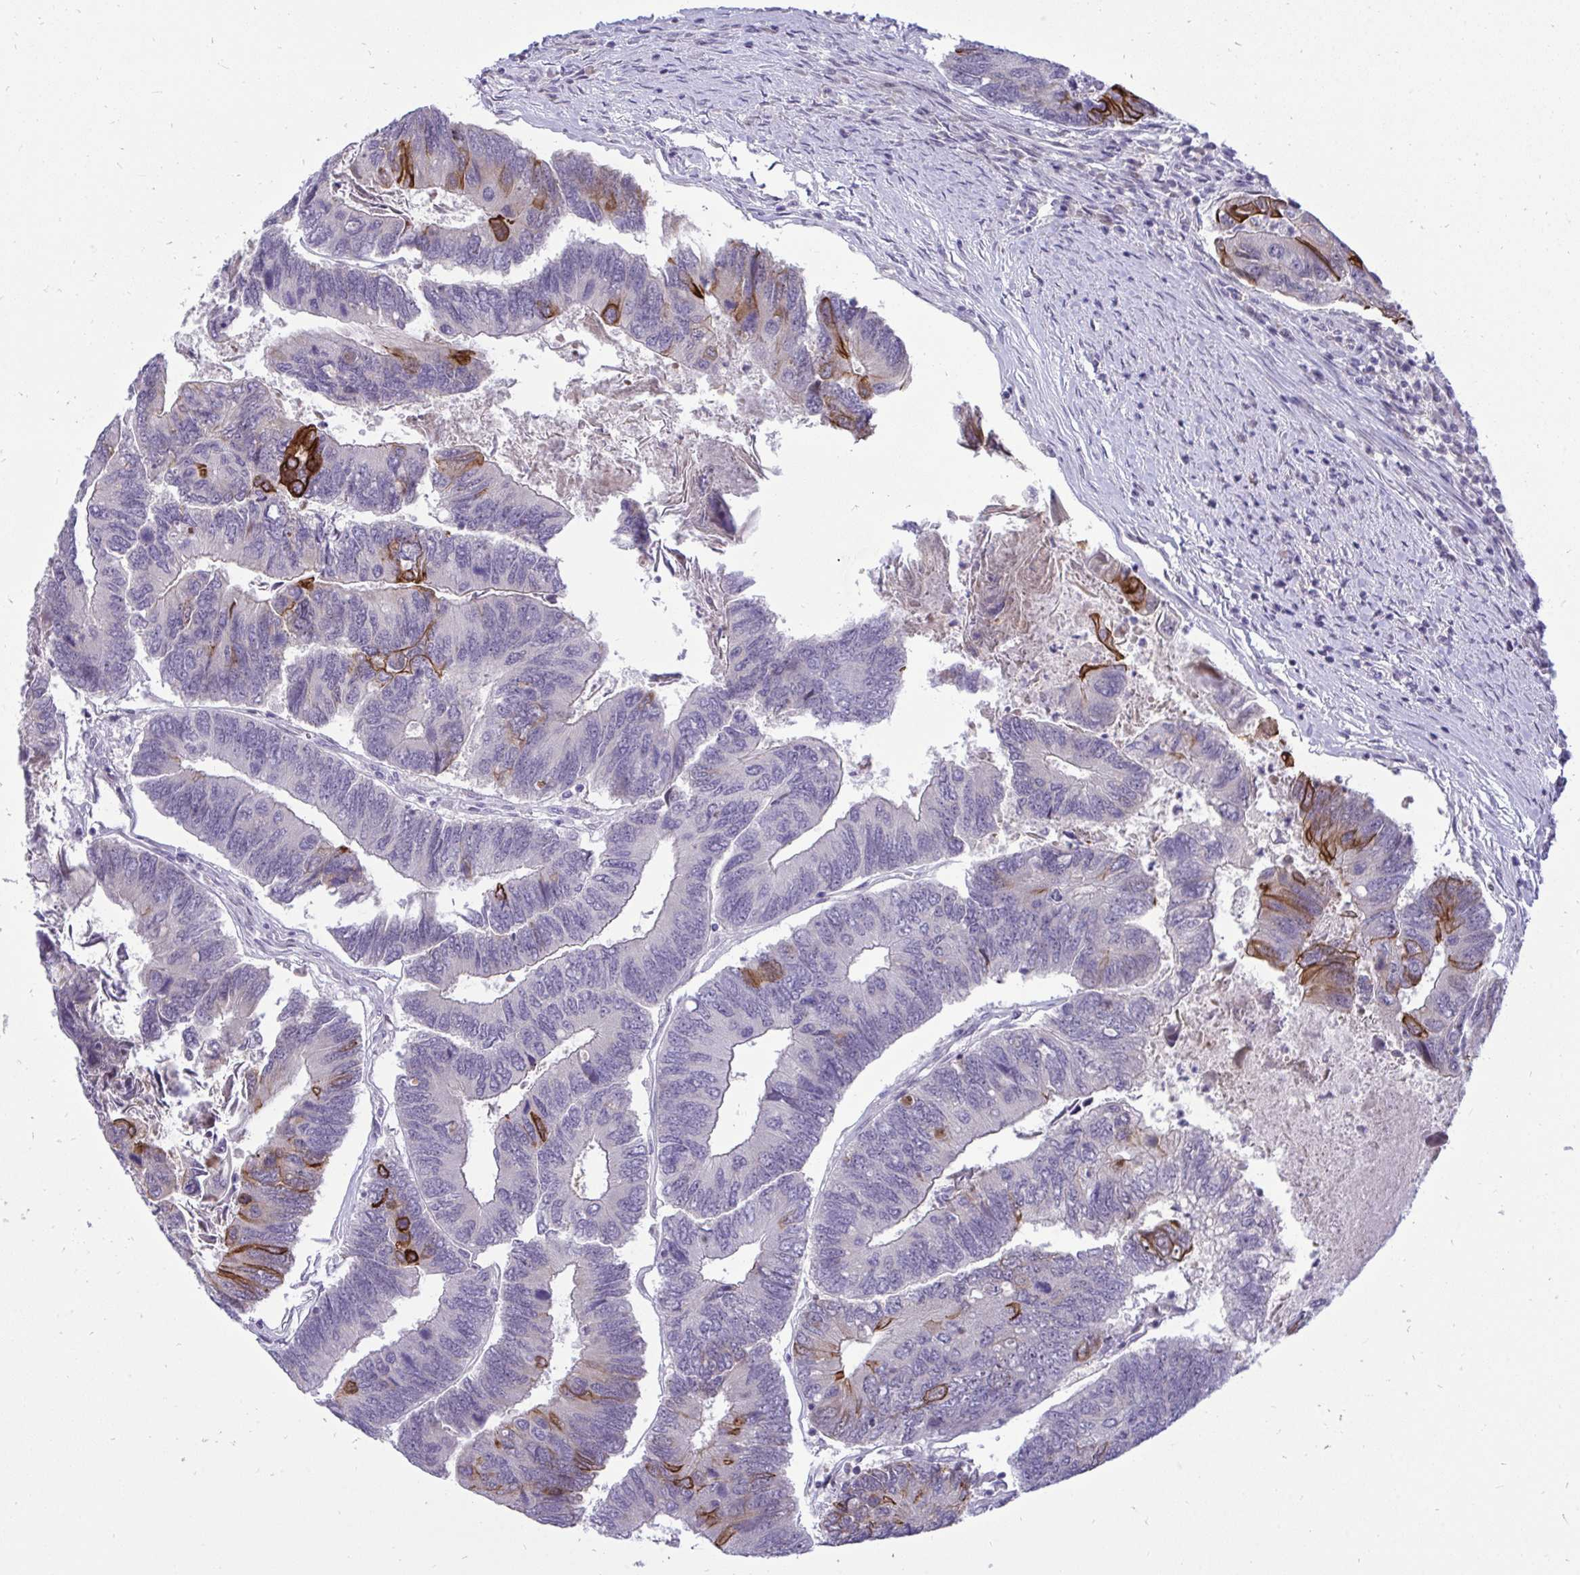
{"staining": {"intensity": "strong", "quantity": "<25%", "location": "cytoplasmic/membranous"}, "tissue": "colorectal cancer", "cell_type": "Tumor cells", "image_type": "cancer", "snomed": [{"axis": "morphology", "description": "Adenocarcinoma, NOS"}, {"axis": "topography", "description": "Colon"}], "caption": "DAB (3,3'-diaminobenzidine) immunohistochemical staining of colorectal cancer (adenocarcinoma) reveals strong cytoplasmic/membranous protein expression in approximately <25% of tumor cells. (DAB IHC with brightfield microscopy, high magnification).", "gene": "EPOP", "patient": {"sex": "female", "age": 67}}